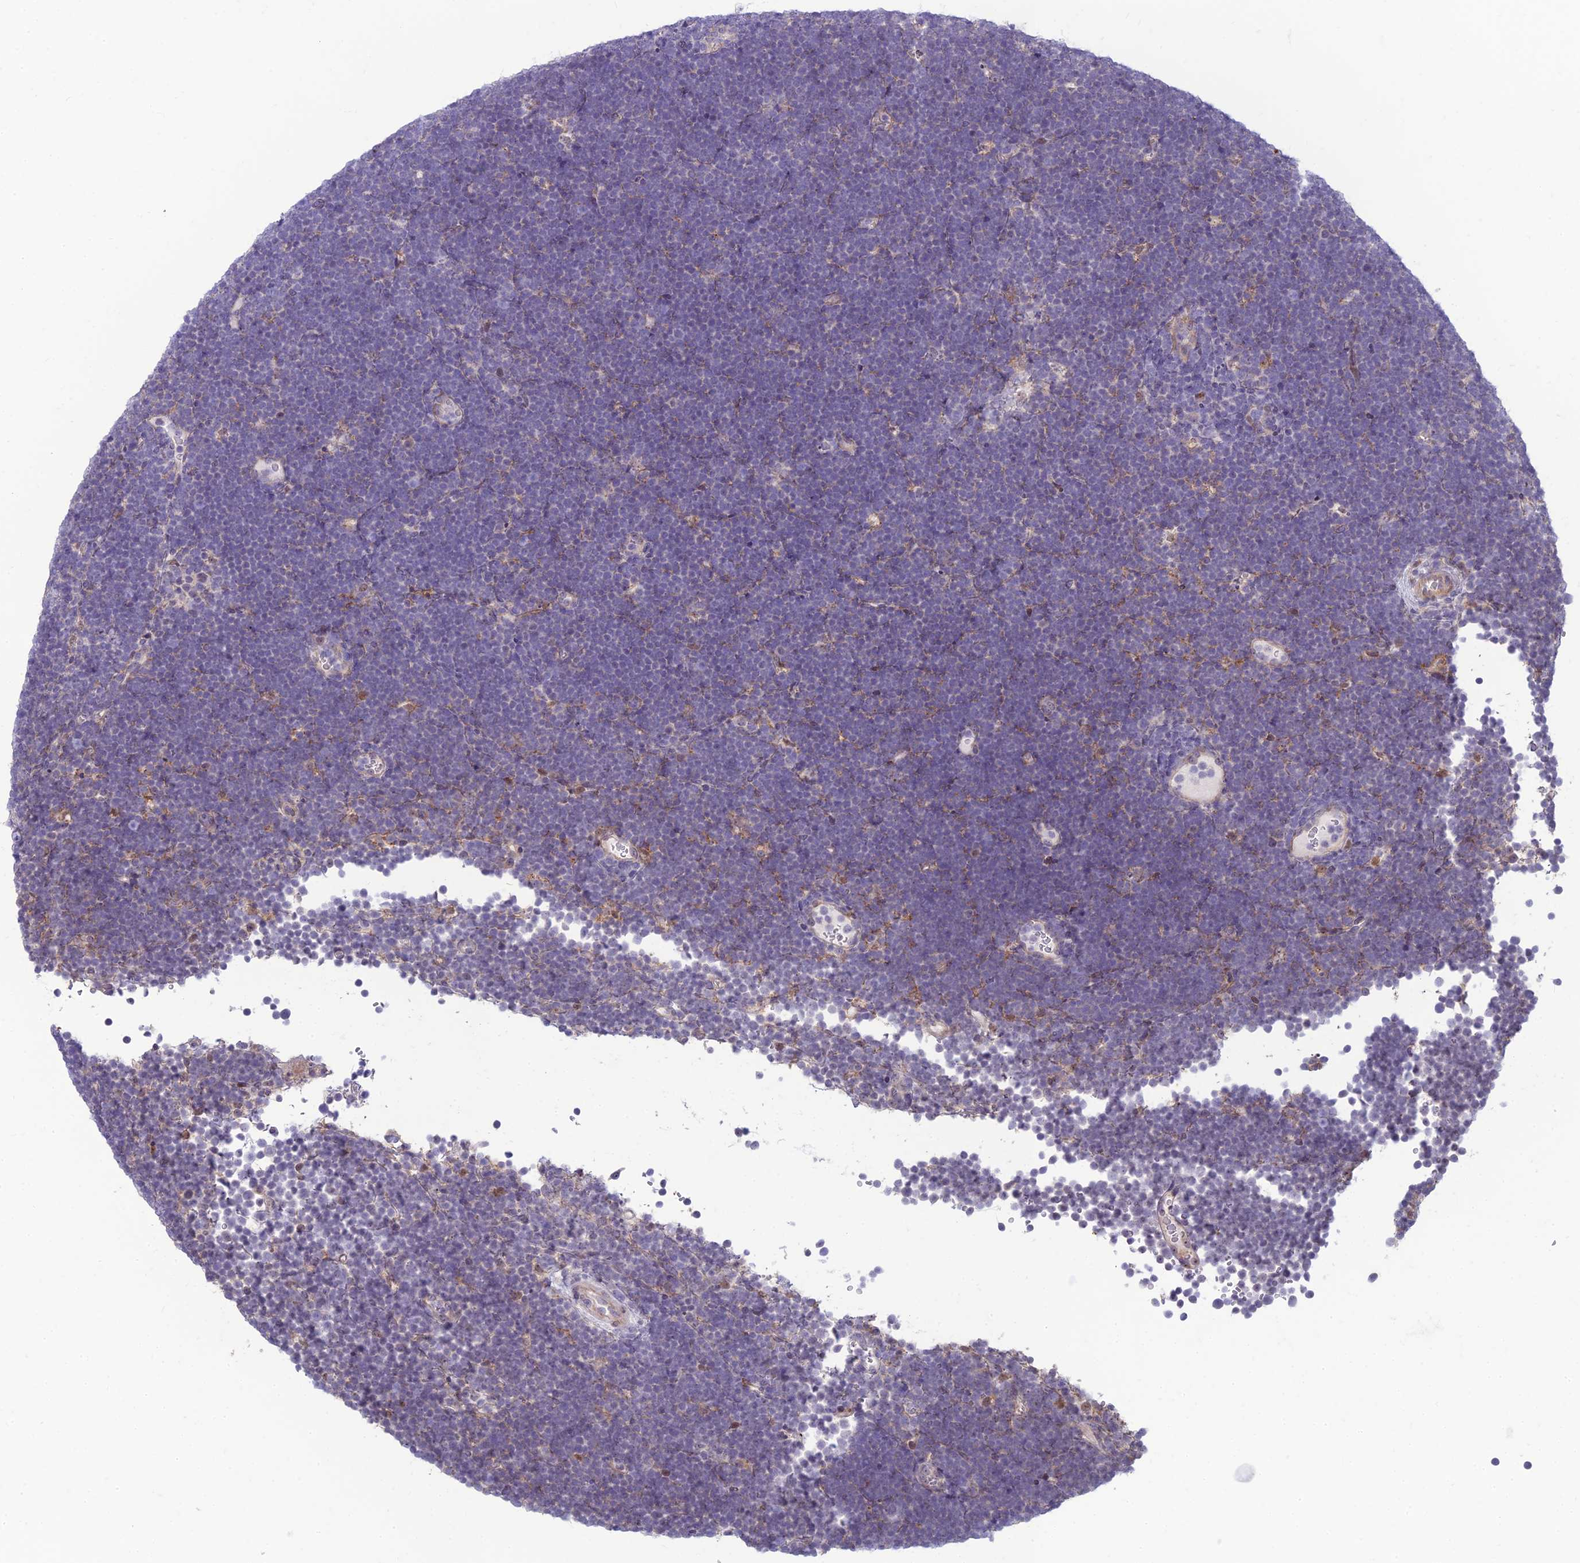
{"staining": {"intensity": "negative", "quantity": "none", "location": "none"}, "tissue": "lymphoma", "cell_type": "Tumor cells", "image_type": "cancer", "snomed": [{"axis": "morphology", "description": "Malignant lymphoma, non-Hodgkin's type, High grade"}, {"axis": "topography", "description": "Lymph node"}], "caption": "This micrograph is of lymphoma stained with IHC to label a protein in brown with the nuclei are counter-stained blue. There is no positivity in tumor cells. (DAB immunohistochemistry (IHC), high magnification).", "gene": "DTX2", "patient": {"sex": "male", "age": 13}}